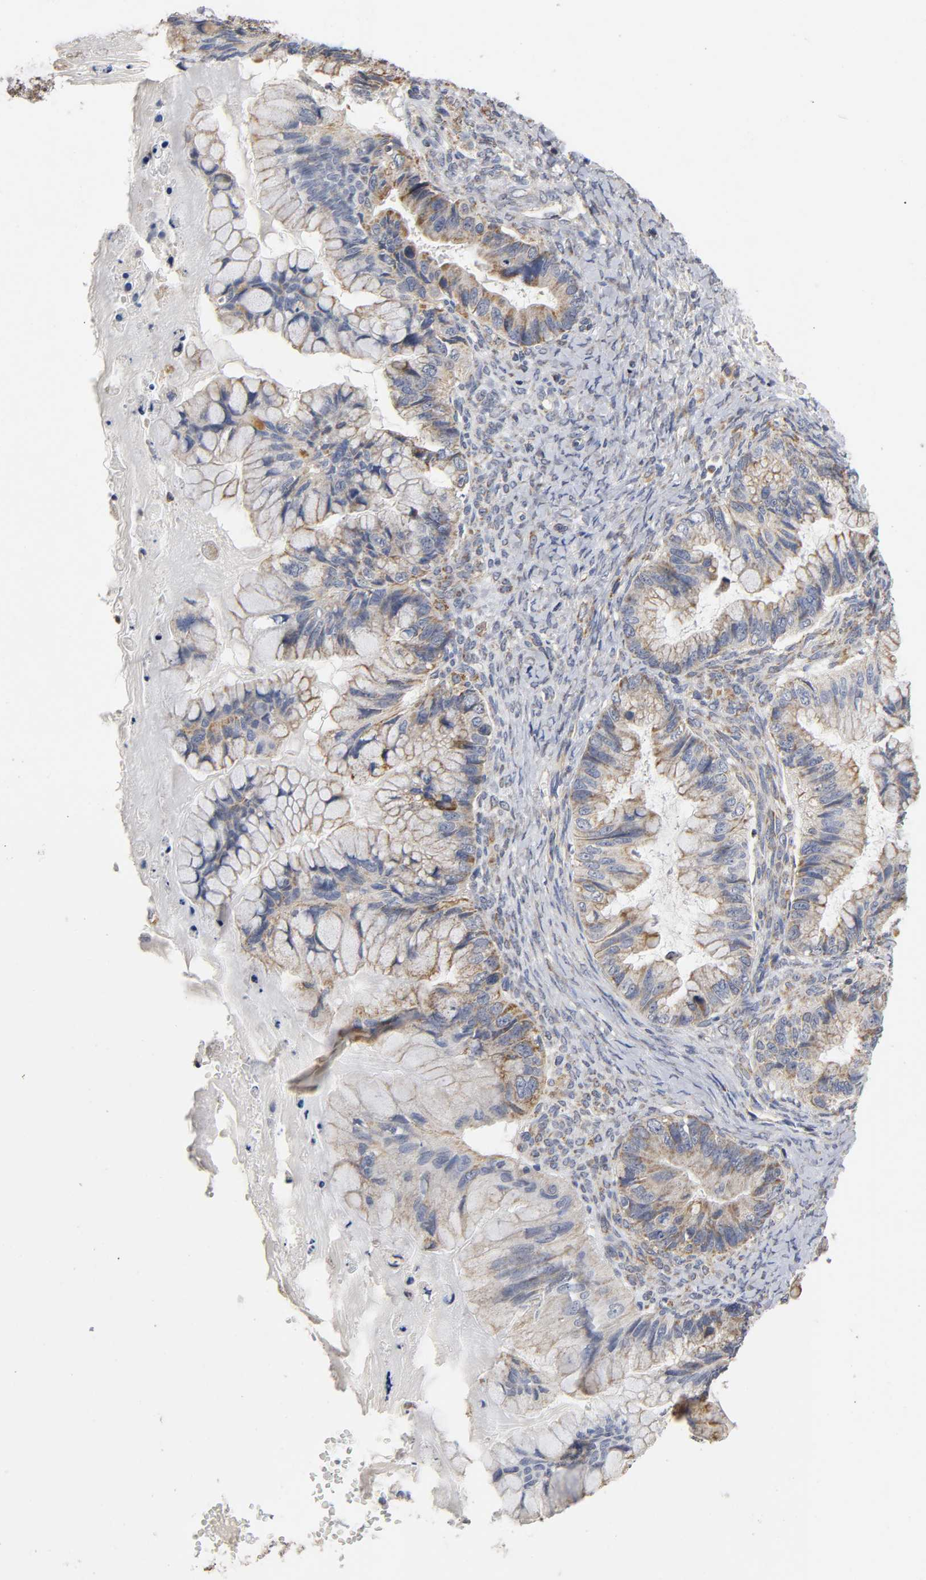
{"staining": {"intensity": "moderate", "quantity": ">75%", "location": "cytoplasmic/membranous"}, "tissue": "ovarian cancer", "cell_type": "Tumor cells", "image_type": "cancer", "snomed": [{"axis": "morphology", "description": "Cystadenocarcinoma, mucinous, NOS"}, {"axis": "topography", "description": "Ovary"}], "caption": "Human ovarian cancer stained for a protein (brown) shows moderate cytoplasmic/membranous positive positivity in about >75% of tumor cells.", "gene": "SYT16", "patient": {"sex": "female", "age": 36}}